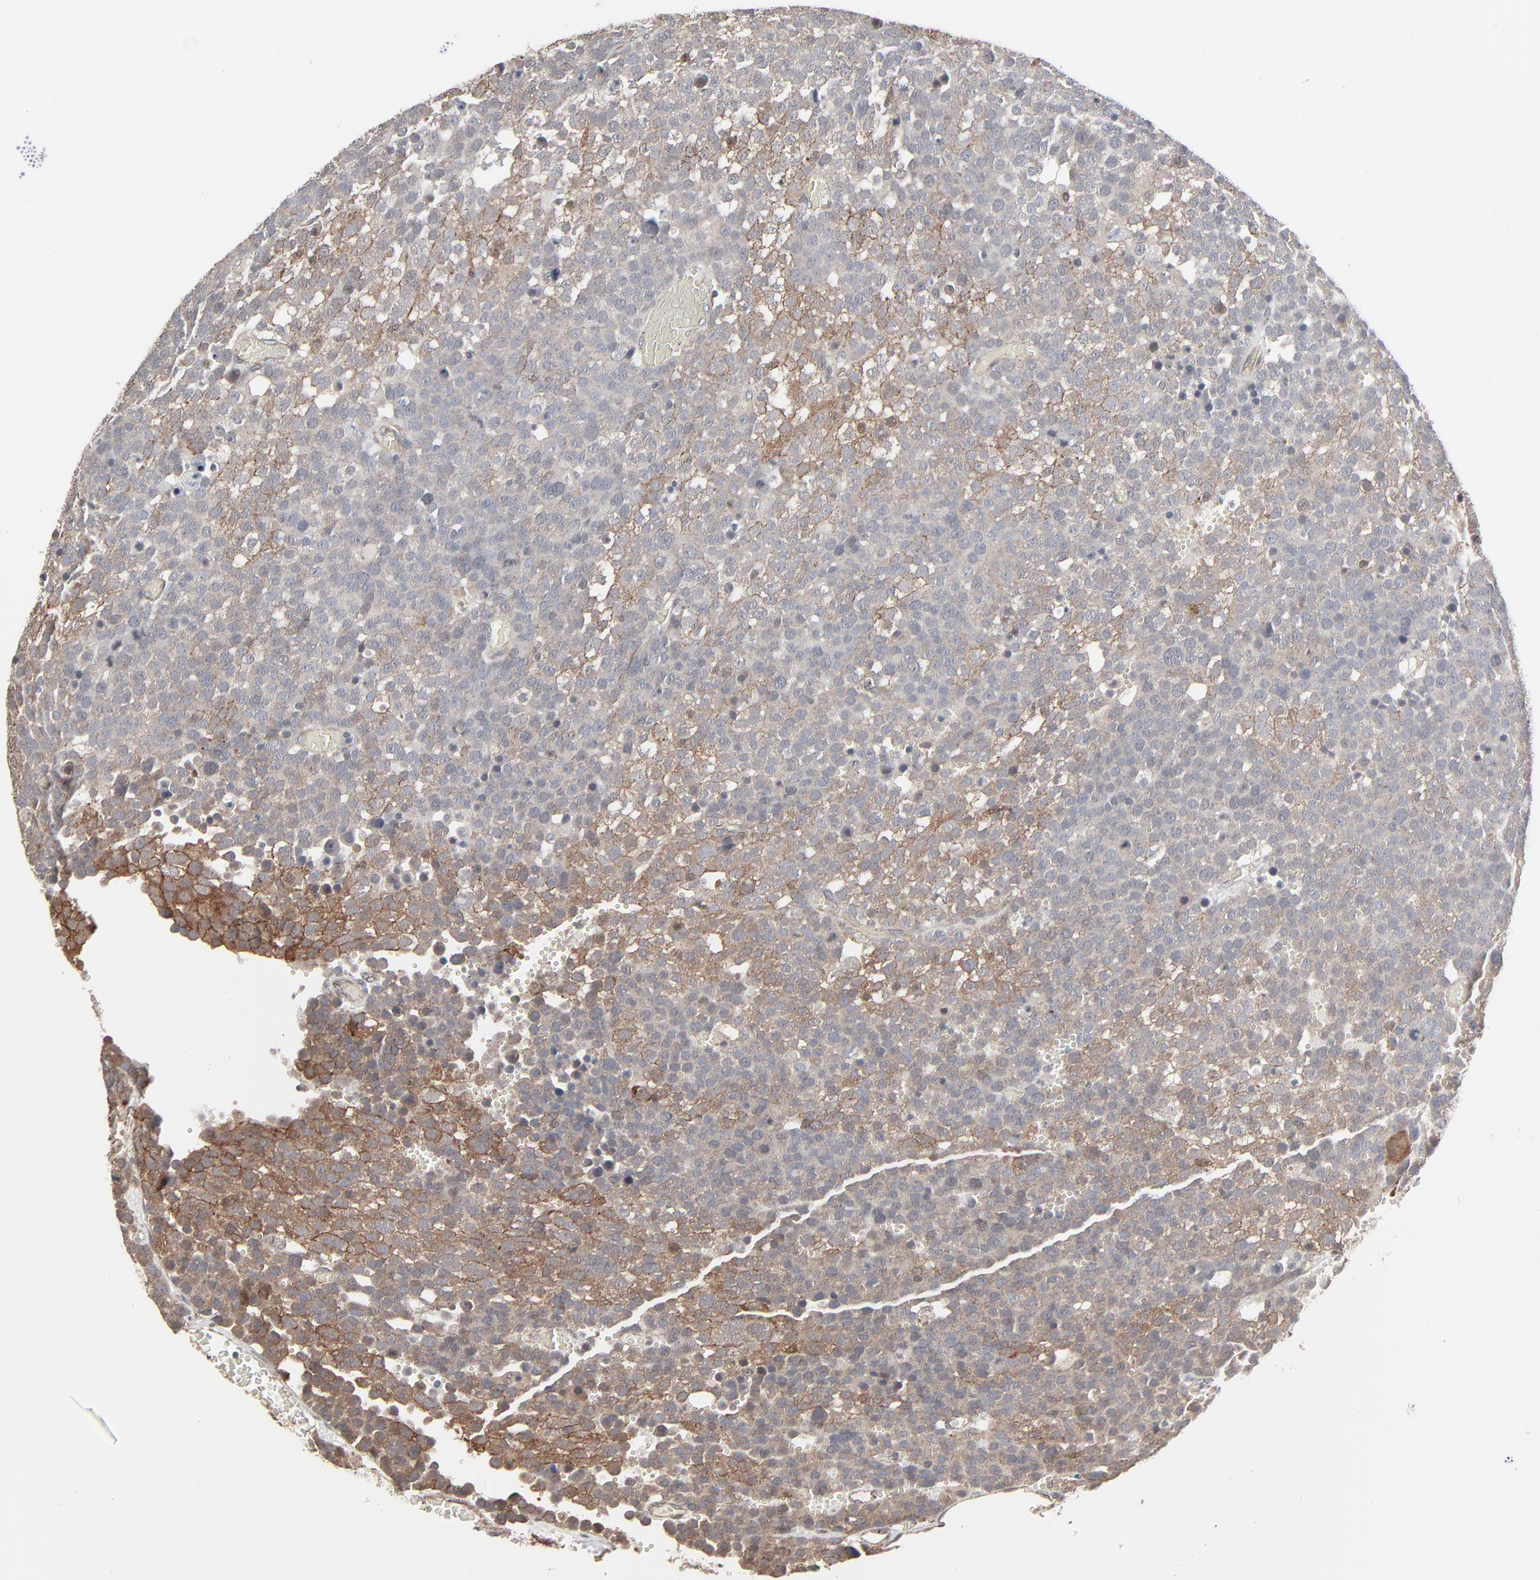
{"staining": {"intensity": "moderate", "quantity": "<25%", "location": "cytoplasmic/membranous"}, "tissue": "testis cancer", "cell_type": "Tumor cells", "image_type": "cancer", "snomed": [{"axis": "morphology", "description": "Seminoma, NOS"}, {"axis": "topography", "description": "Testis"}], "caption": "Testis seminoma stained for a protein (brown) displays moderate cytoplasmic/membranous positive staining in approximately <25% of tumor cells.", "gene": "CTNND1", "patient": {"sex": "male", "age": 71}}